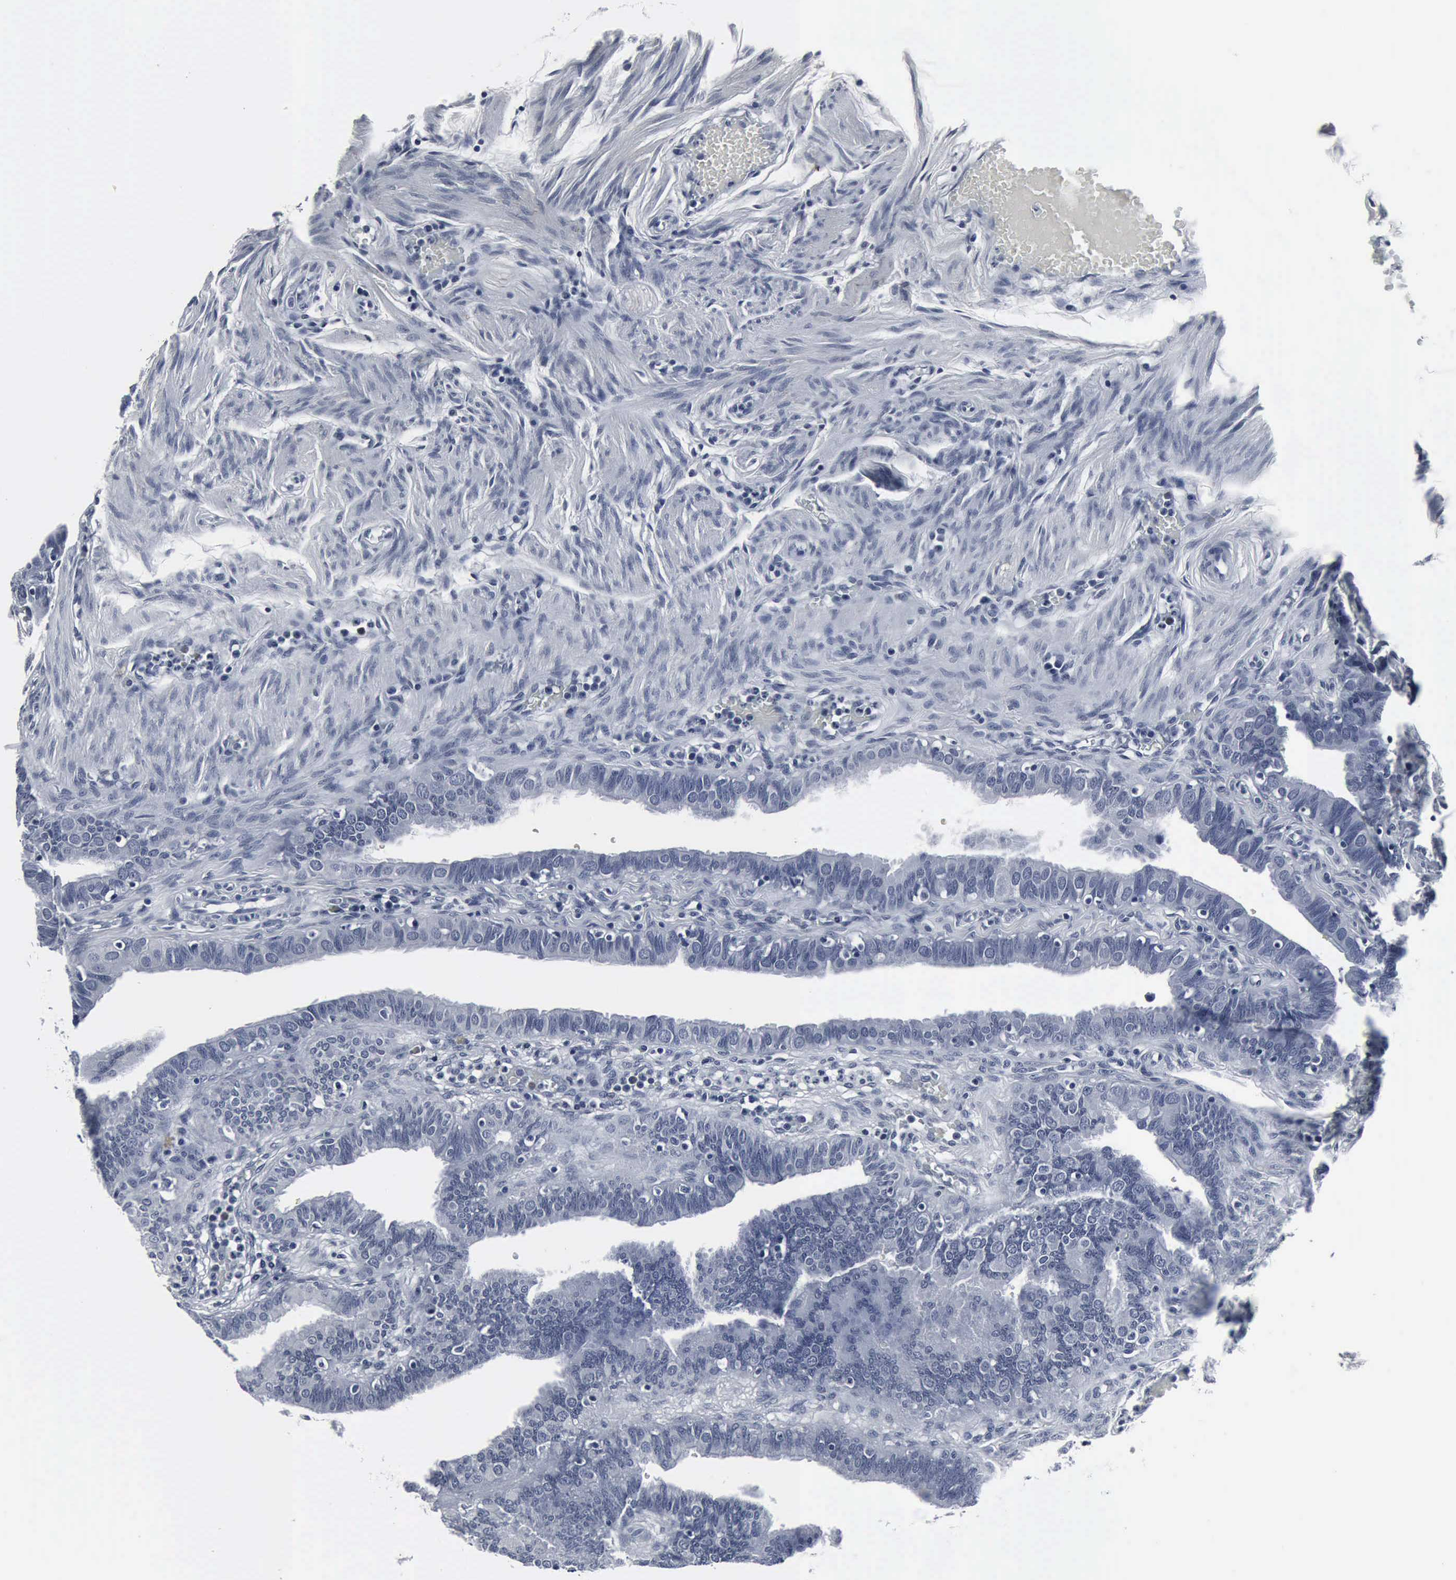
{"staining": {"intensity": "negative", "quantity": "none", "location": "none"}, "tissue": "fallopian tube", "cell_type": "Glandular cells", "image_type": "normal", "snomed": [{"axis": "morphology", "description": "Normal tissue, NOS"}, {"axis": "topography", "description": "Fallopian tube"}, {"axis": "topography", "description": "Ovary"}], "caption": "The photomicrograph reveals no significant expression in glandular cells of fallopian tube.", "gene": "SNAP25", "patient": {"sex": "female", "age": 51}}